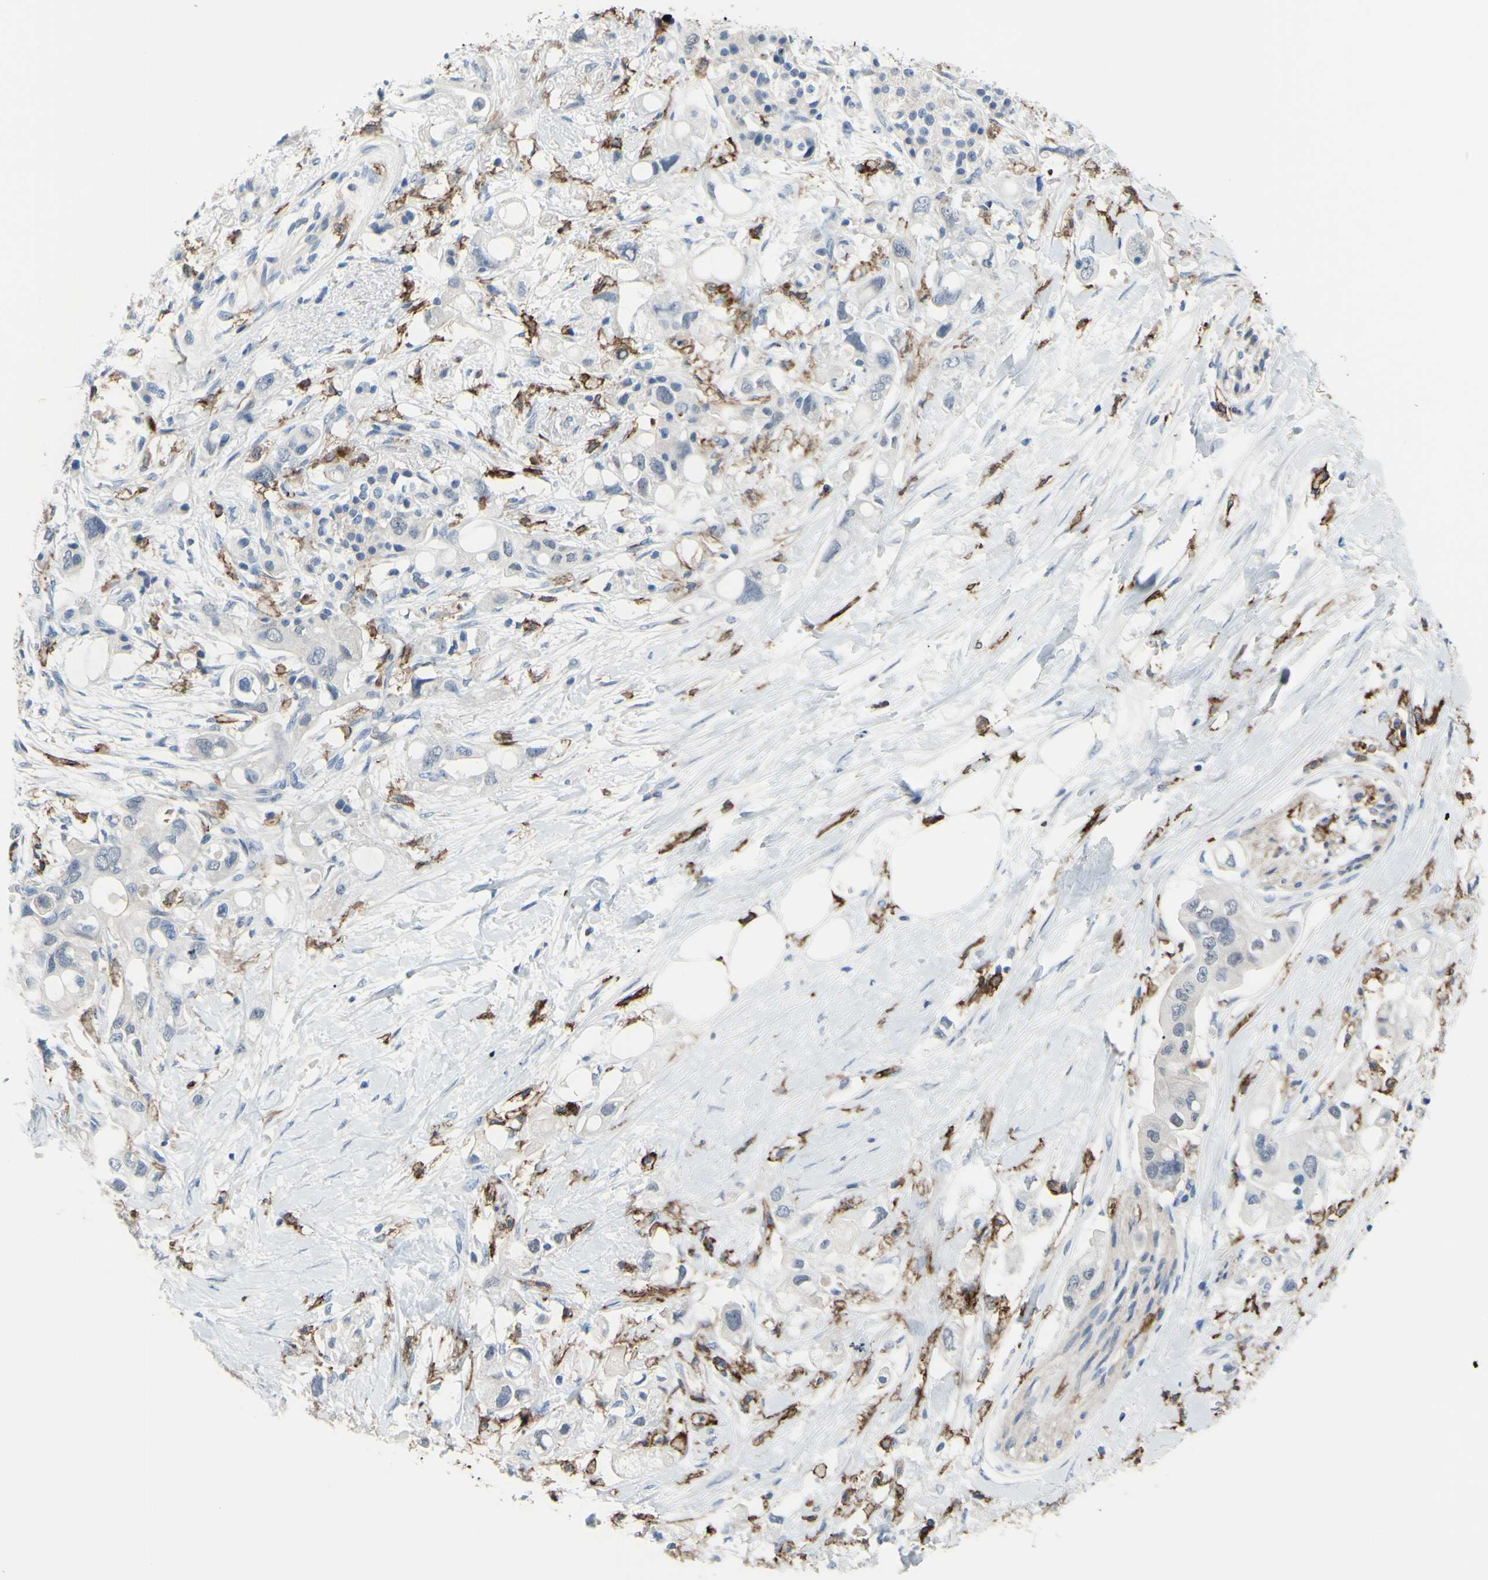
{"staining": {"intensity": "negative", "quantity": "none", "location": "none"}, "tissue": "pancreatic cancer", "cell_type": "Tumor cells", "image_type": "cancer", "snomed": [{"axis": "morphology", "description": "Adenocarcinoma, NOS"}, {"axis": "topography", "description": "Pancreas"}], "caption": "Tumor cells show no significant protein expression in pancreatic adenocarcinoma. (Immunohistochemistry (ihc), brightfield microscopy, high magnification).", "gene": "FCGR2A", "patient": {"sex": "female", "age": 56}}